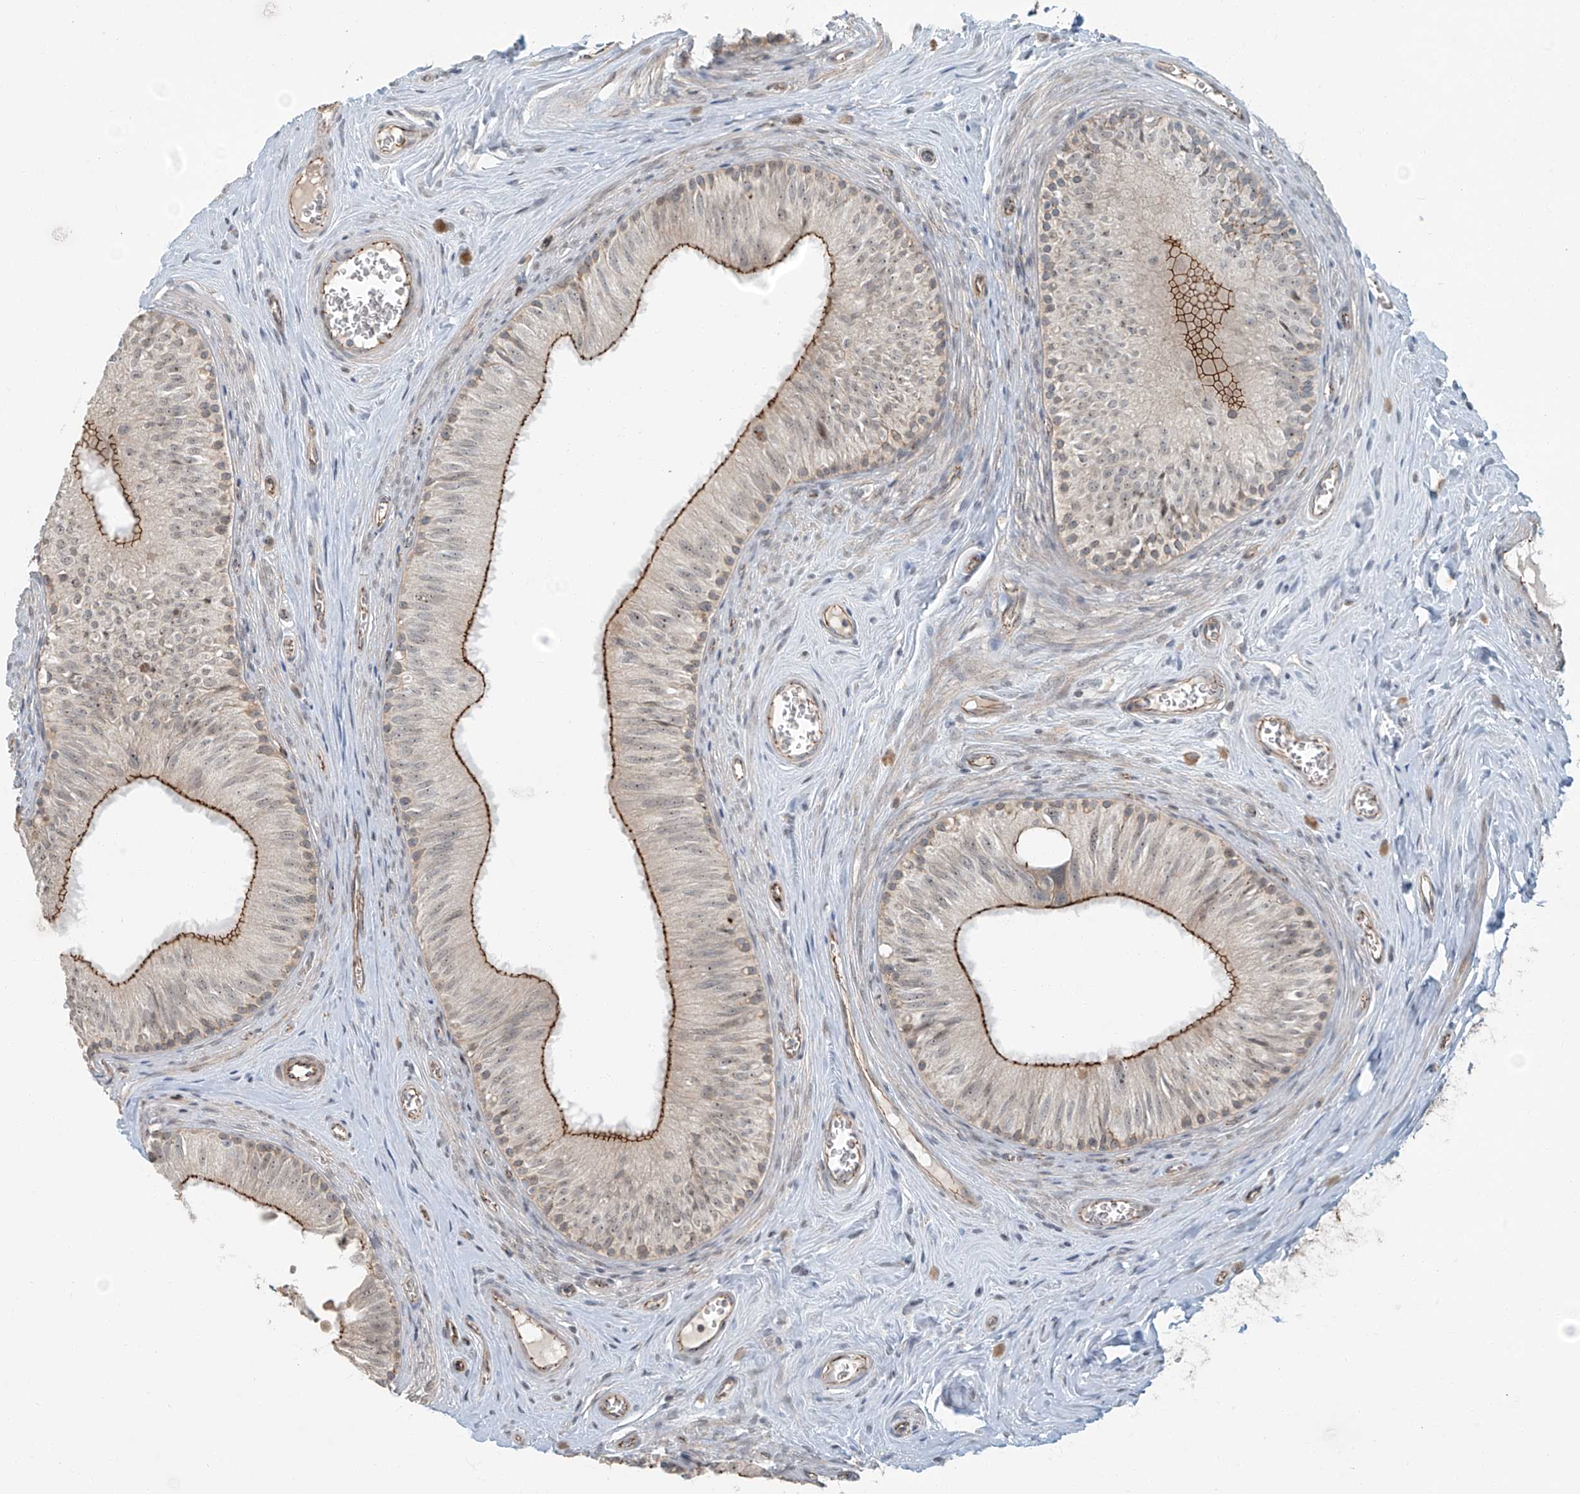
{"staining": {"intensity": "moderate", "quantity": ">75%", "location": "cytoplasmic/membranous,nuclear"}, "tissue": "epididymis", "cell_type": "Glandular cells", "image_type": "normal", "snomed": [{"axis": "morphology", "description": "Normal tissue, NOS"}, {"axis": "topography", "description": "Epididymis"}], "caption": "Immunohistochemistry (DAB) staining of normal epididymis displays moderate cytoplasmic/membranous,nuclear protein positivity in approximately >75% of glandular cells.", "gene": "ZNF16", "patient": {"sex": "male", "age": 46}}